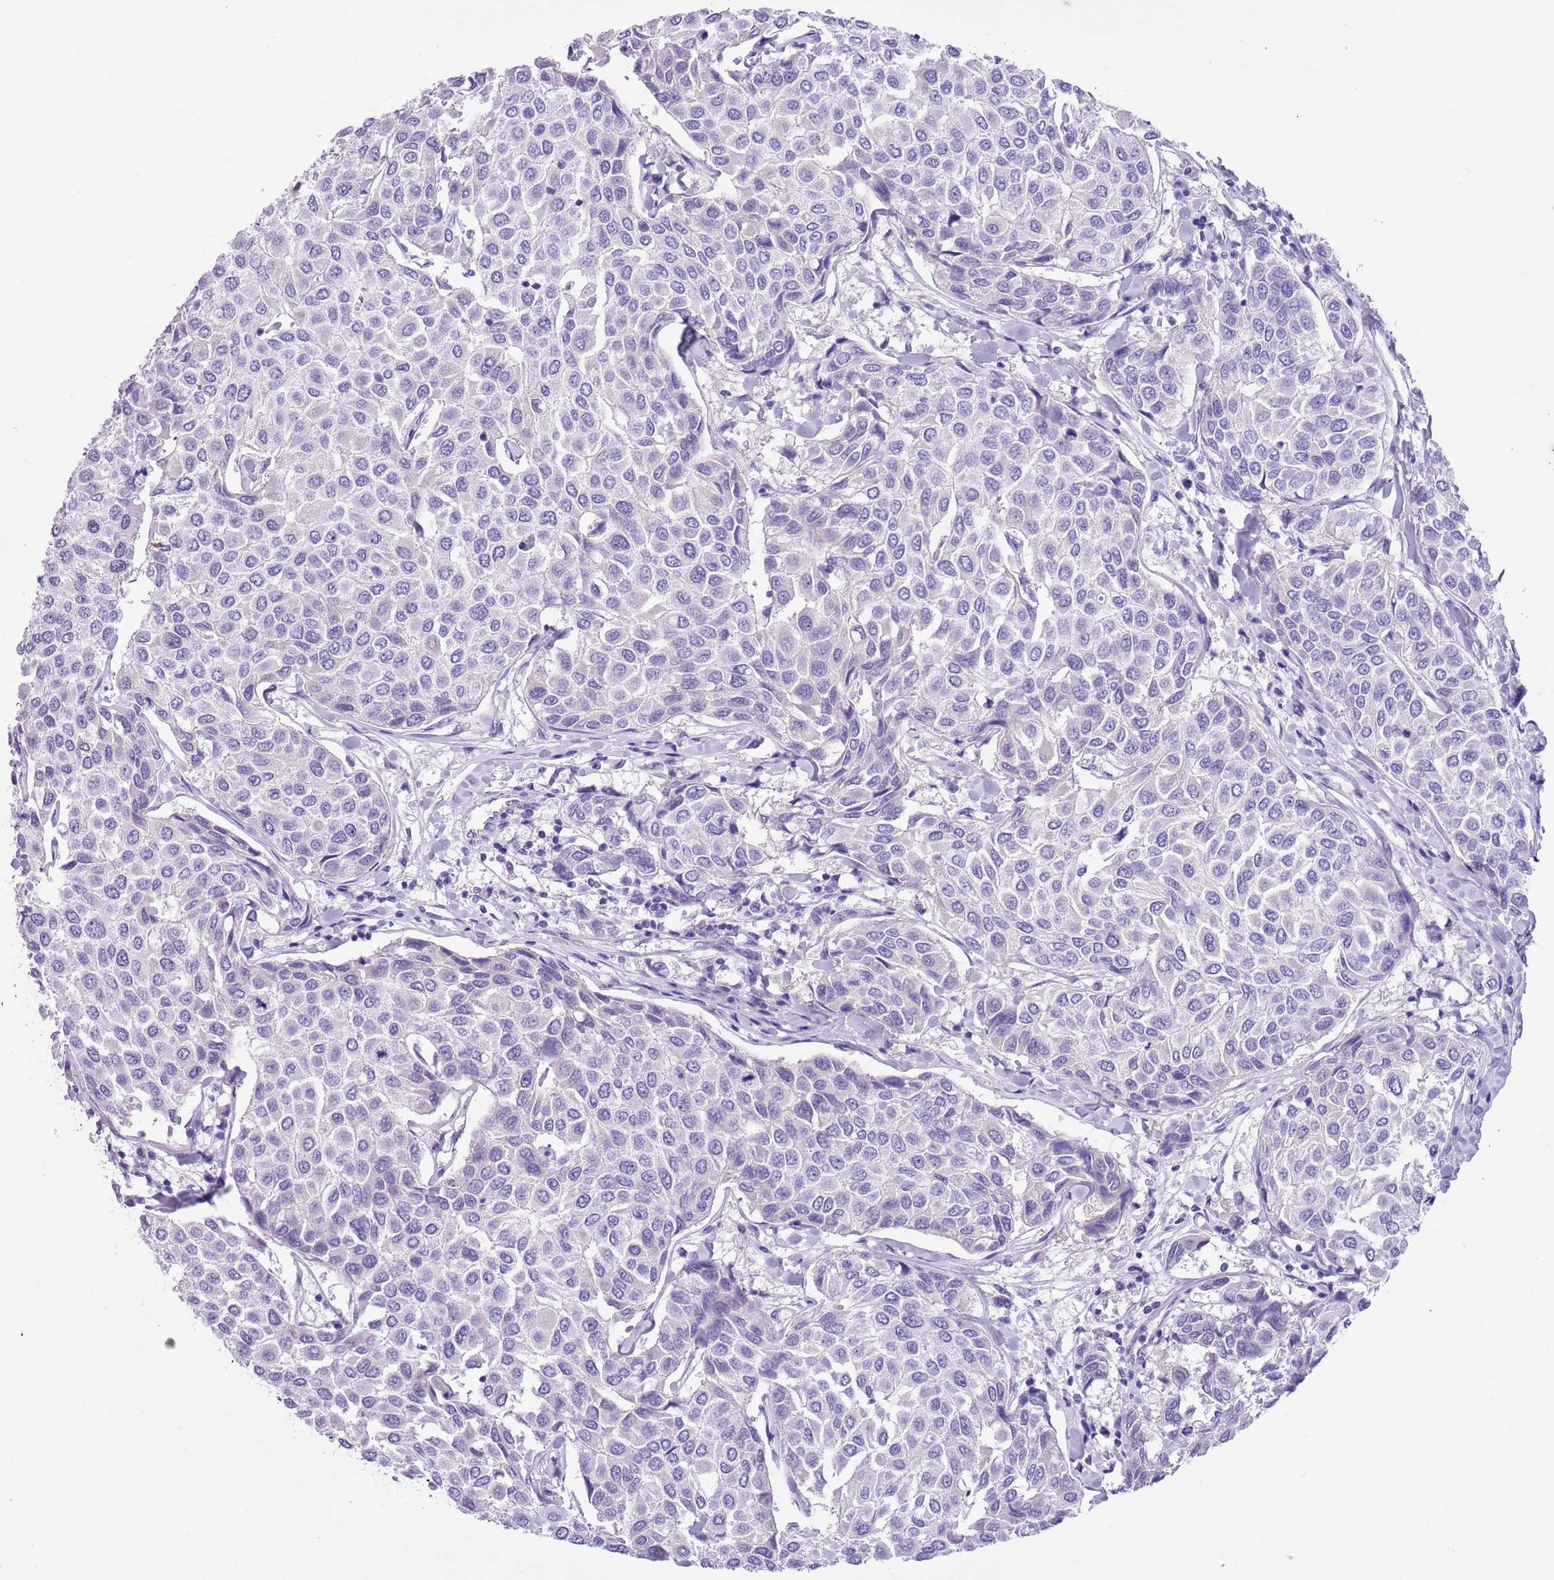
{"staining": {"intensity": "negative", "quantity": "none", "location": "none"}, "tissue": "breast cancer", "cell_type": "Tumor cells", "image_type": "cancer", "snomed": [{"axis": "morphology", "description": "Duct carcinoma"}, {"axis": "topography", "description": "Breast"}], "caption": "Breast cancer was stained to show a protein in brown. There is no significant expression in tumor cells.", "gene": "TBC1D10B", "patient": {"sex": "female", "age": 55}}